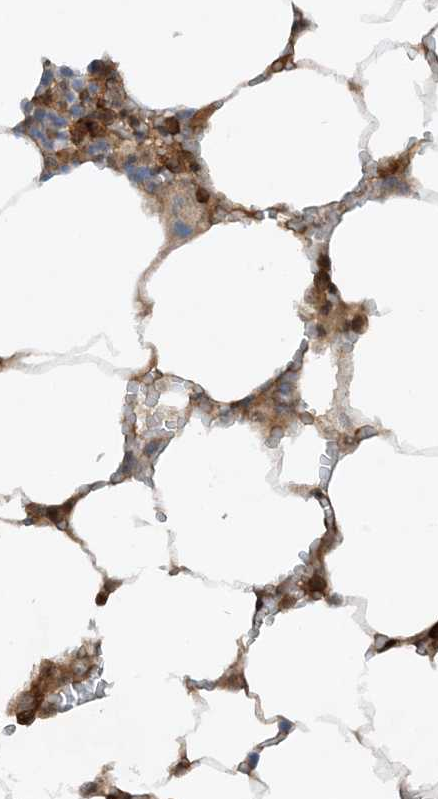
{"staining": {"intensity": "moderate", "quantity": ">75%", "location": "cytoplasmic/membranous"}, "tissue": "bone marrow", "cell_type": "Hematopoietic cells", "image_type": "normal", "snomed": [{"axis": "morphology", "description": "Normal tissue, NOS"}, {"axis": "topography", "description": "Bone marrow"}], "caption": "High-power microscopy captured an immunohistochemistry image of unremarkable bone marrow, revealing moderate cytoplasmic/membranous staining in approximately >75% of hematopoietic cells.", "gene": "CERT1", "patient": {"sex": "male", "age": 70}}